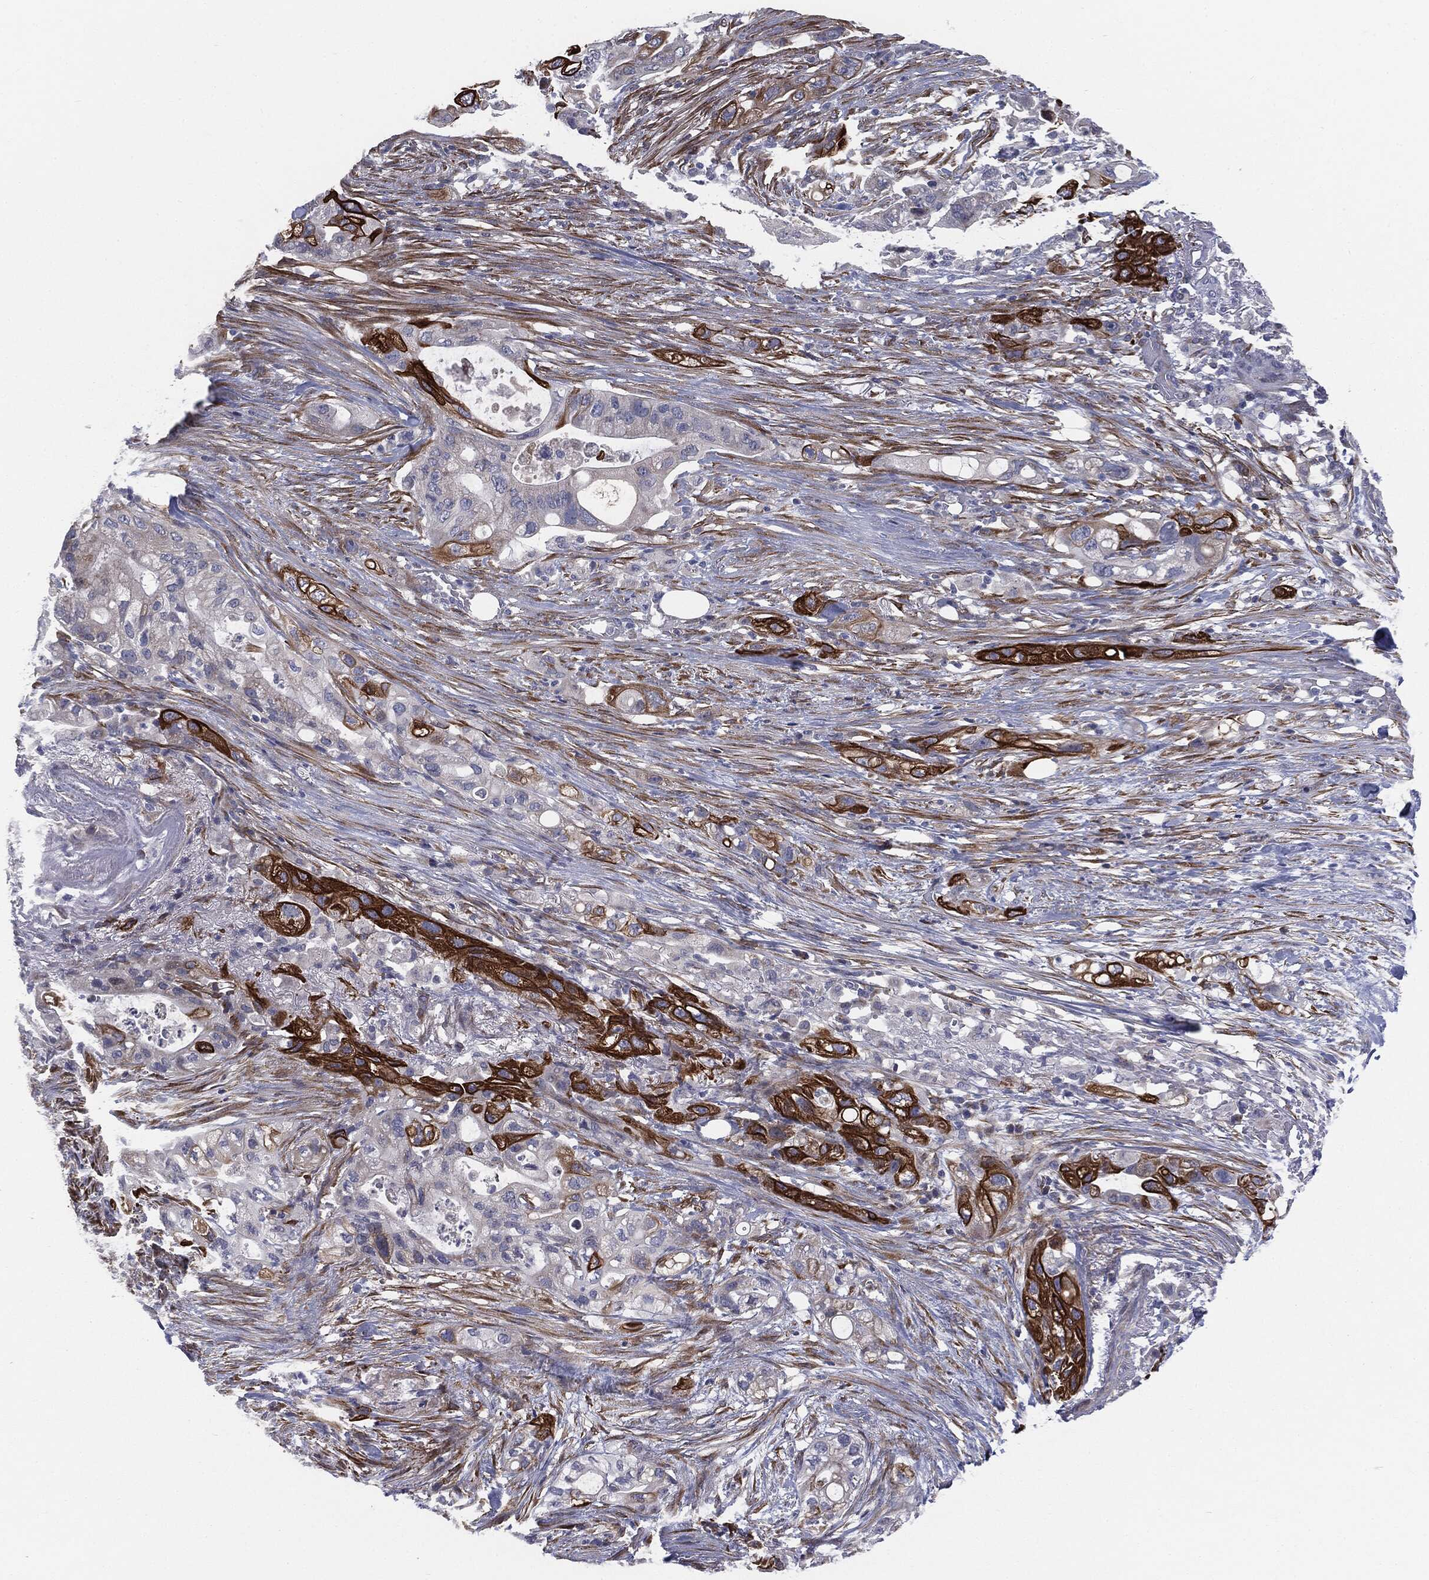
{"staining": {"intensity": "strong", "quantity": "<25%", "location": "cytoplasmic/membranous"}, "tissue": "pancreatic cancer", "cell_type": "Tumor cells", "image_type": "cancer", "snomed": [{"axis": "morphology", "description": "Adenocarcinoma, NOS"}, {"axis": "topography", "description": "Pancreas"}], "caption": "Pancreatic adenocarcinoma stained with DAB immunohistochemistry displays medium levels of strong cytoplasmic/membranous staining in about <25% of tumor cells. (DAB IHC, brown staining for protein, blue staining for nuclei).", "gene": "KRT5", "patient": {"sex": "female", "age": 72}}